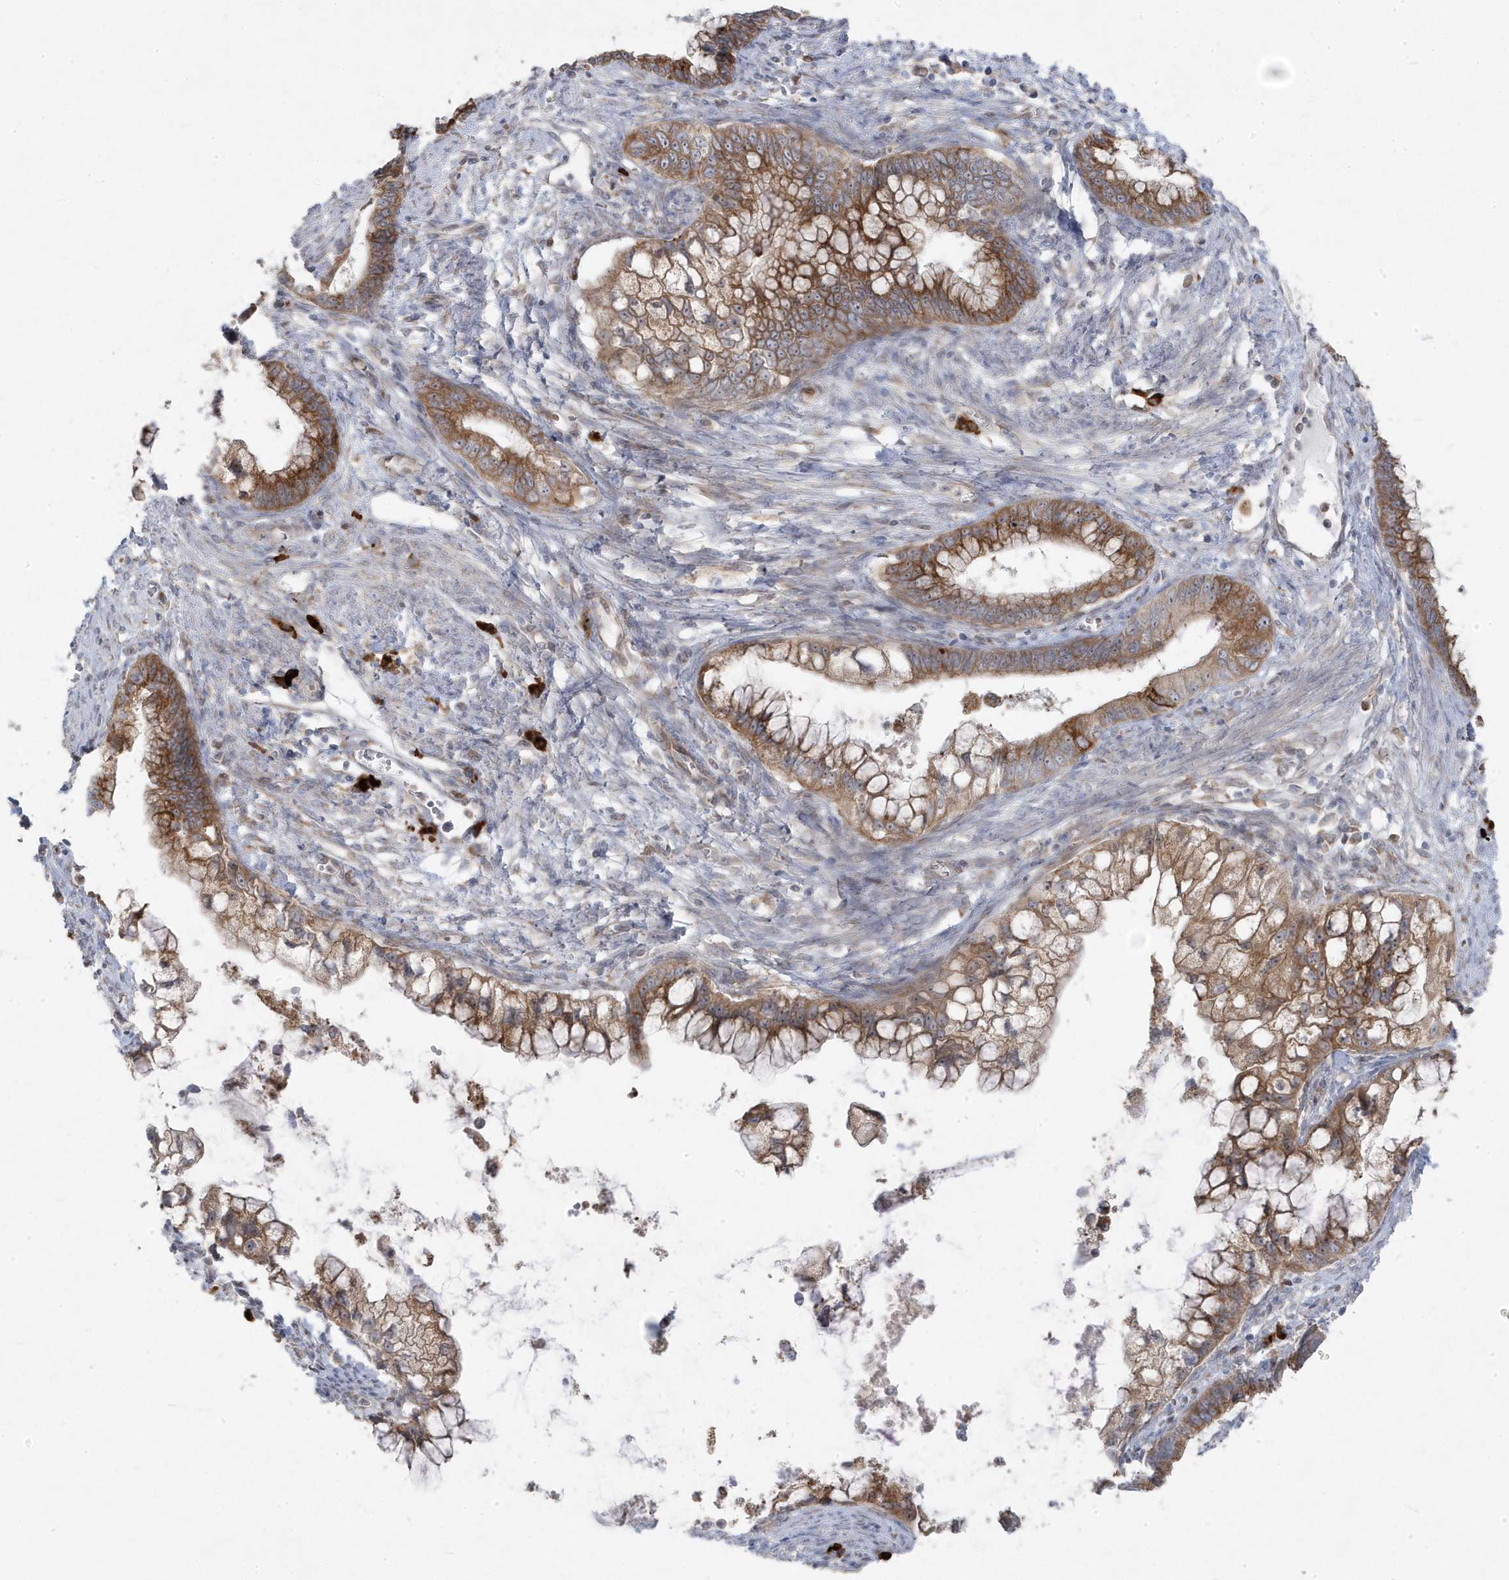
{"staining": {"intensity": "strong", "quantity": ">75%", "location": "cytoplasmic/membranous"}, "tissue": "cervical cancer", "cell_type": "Tumor cells", "image_type": "cancer", "snomed": [{"axis": "morphology", "description": "Adenocarcinoma, NOS"}, {"axis": "topography", "description": "Cervix"}], "caption": "A histopathology image of cervical cancer (adenocarcinoma) stained for a protein shows strong cytoplasmic/membranous brown staining in tumor cells.", "gene": "ZNF654", "patient": {"sex": "female", "age": 44}}